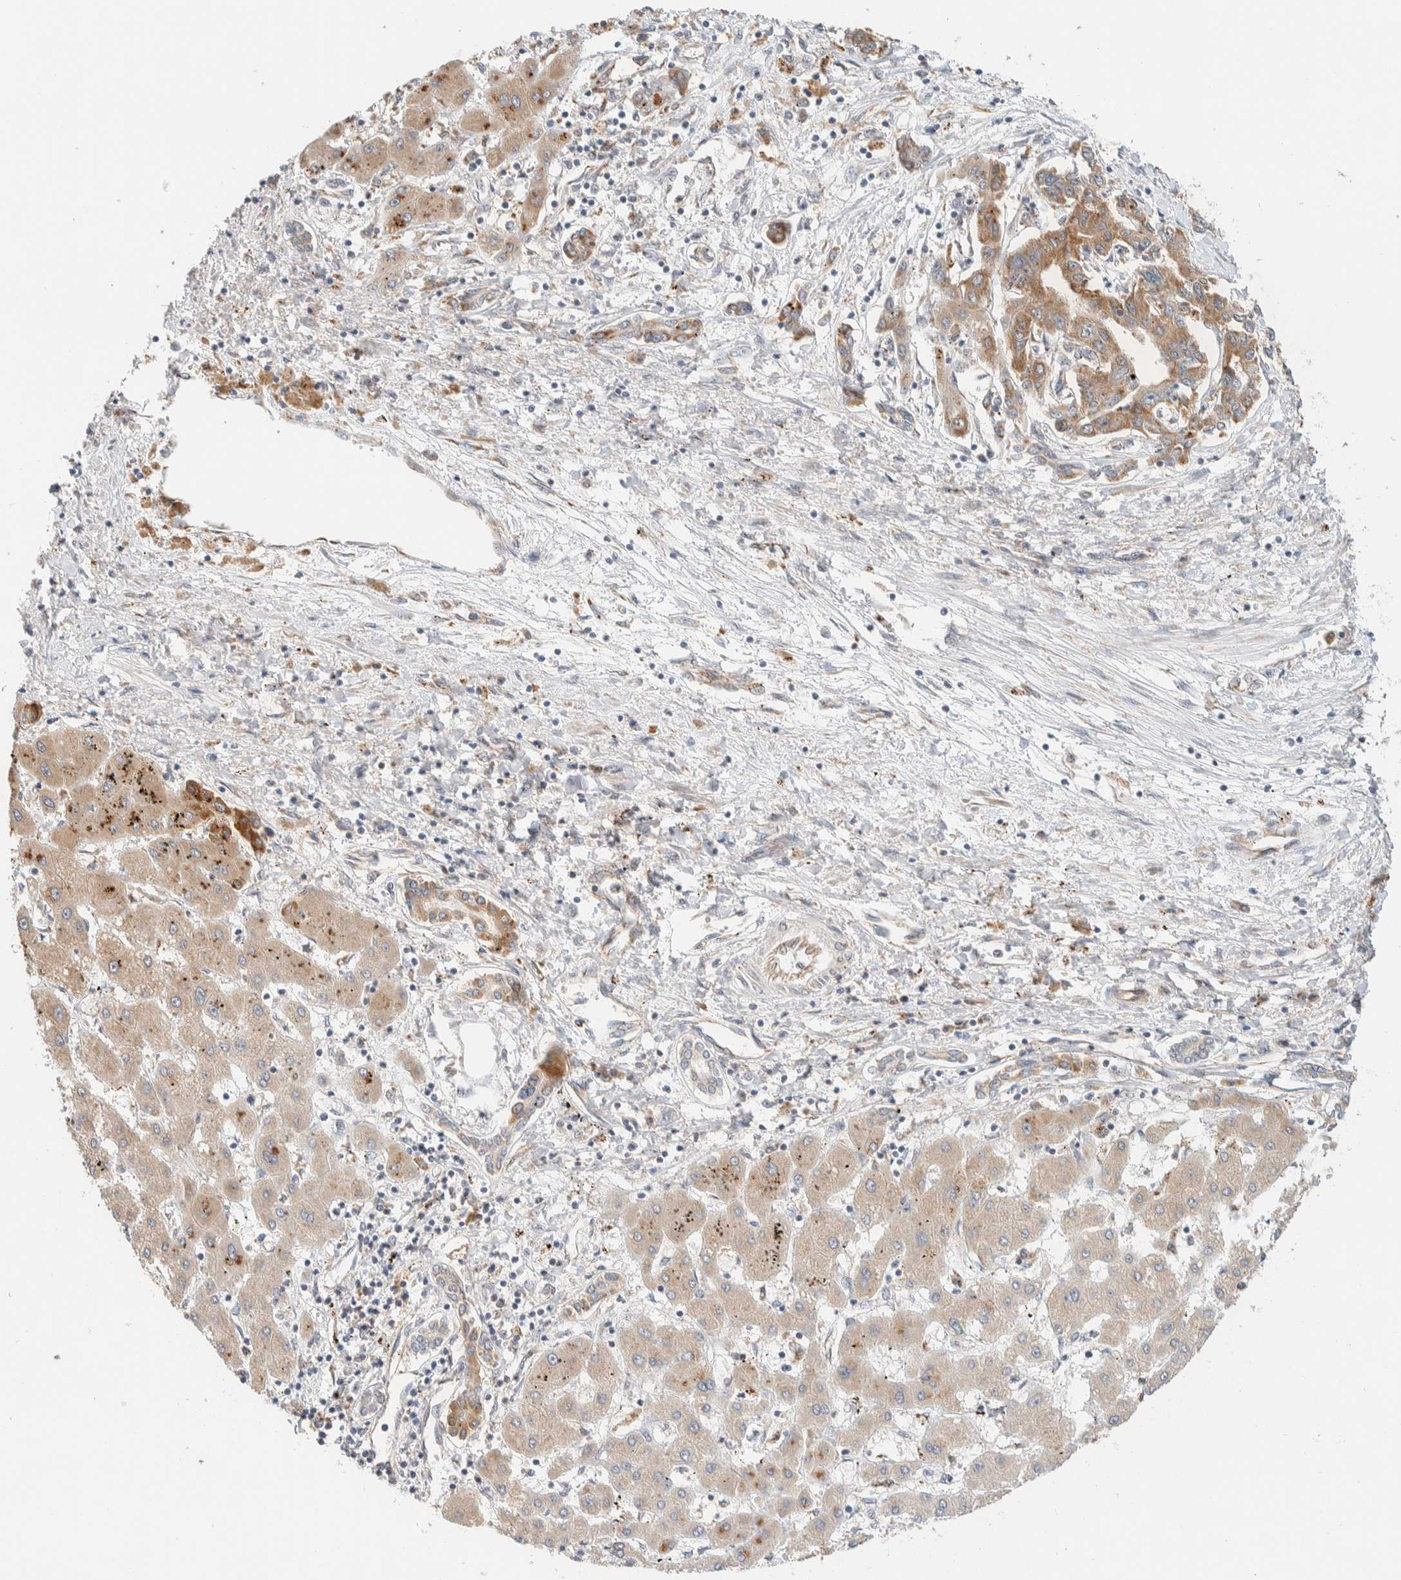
{"staining": {"intensity": "moderate", "quantity": ">75%", "location": "cytoplasmic/membranous"}, "tissue": "liver cancer", "cell_type": "Tumor cells", "image_type": "cancer", "snomed": [{"axis": "morphology", "description": "Cholangiocarcinoma"}, {"axis": "topography", "description": "Liver"}], "caption": "Cholangiocarcinoma (liver) tissue reveals moderate cytoplasmic/membranous positivity in about >75% of tumor cells, visualized by immunohistochemistry. (Brightfield microscopy of DAB IHC at high magnification).", "gene": "MRPL41", "patient": {"sex": "male", "age": 59}}